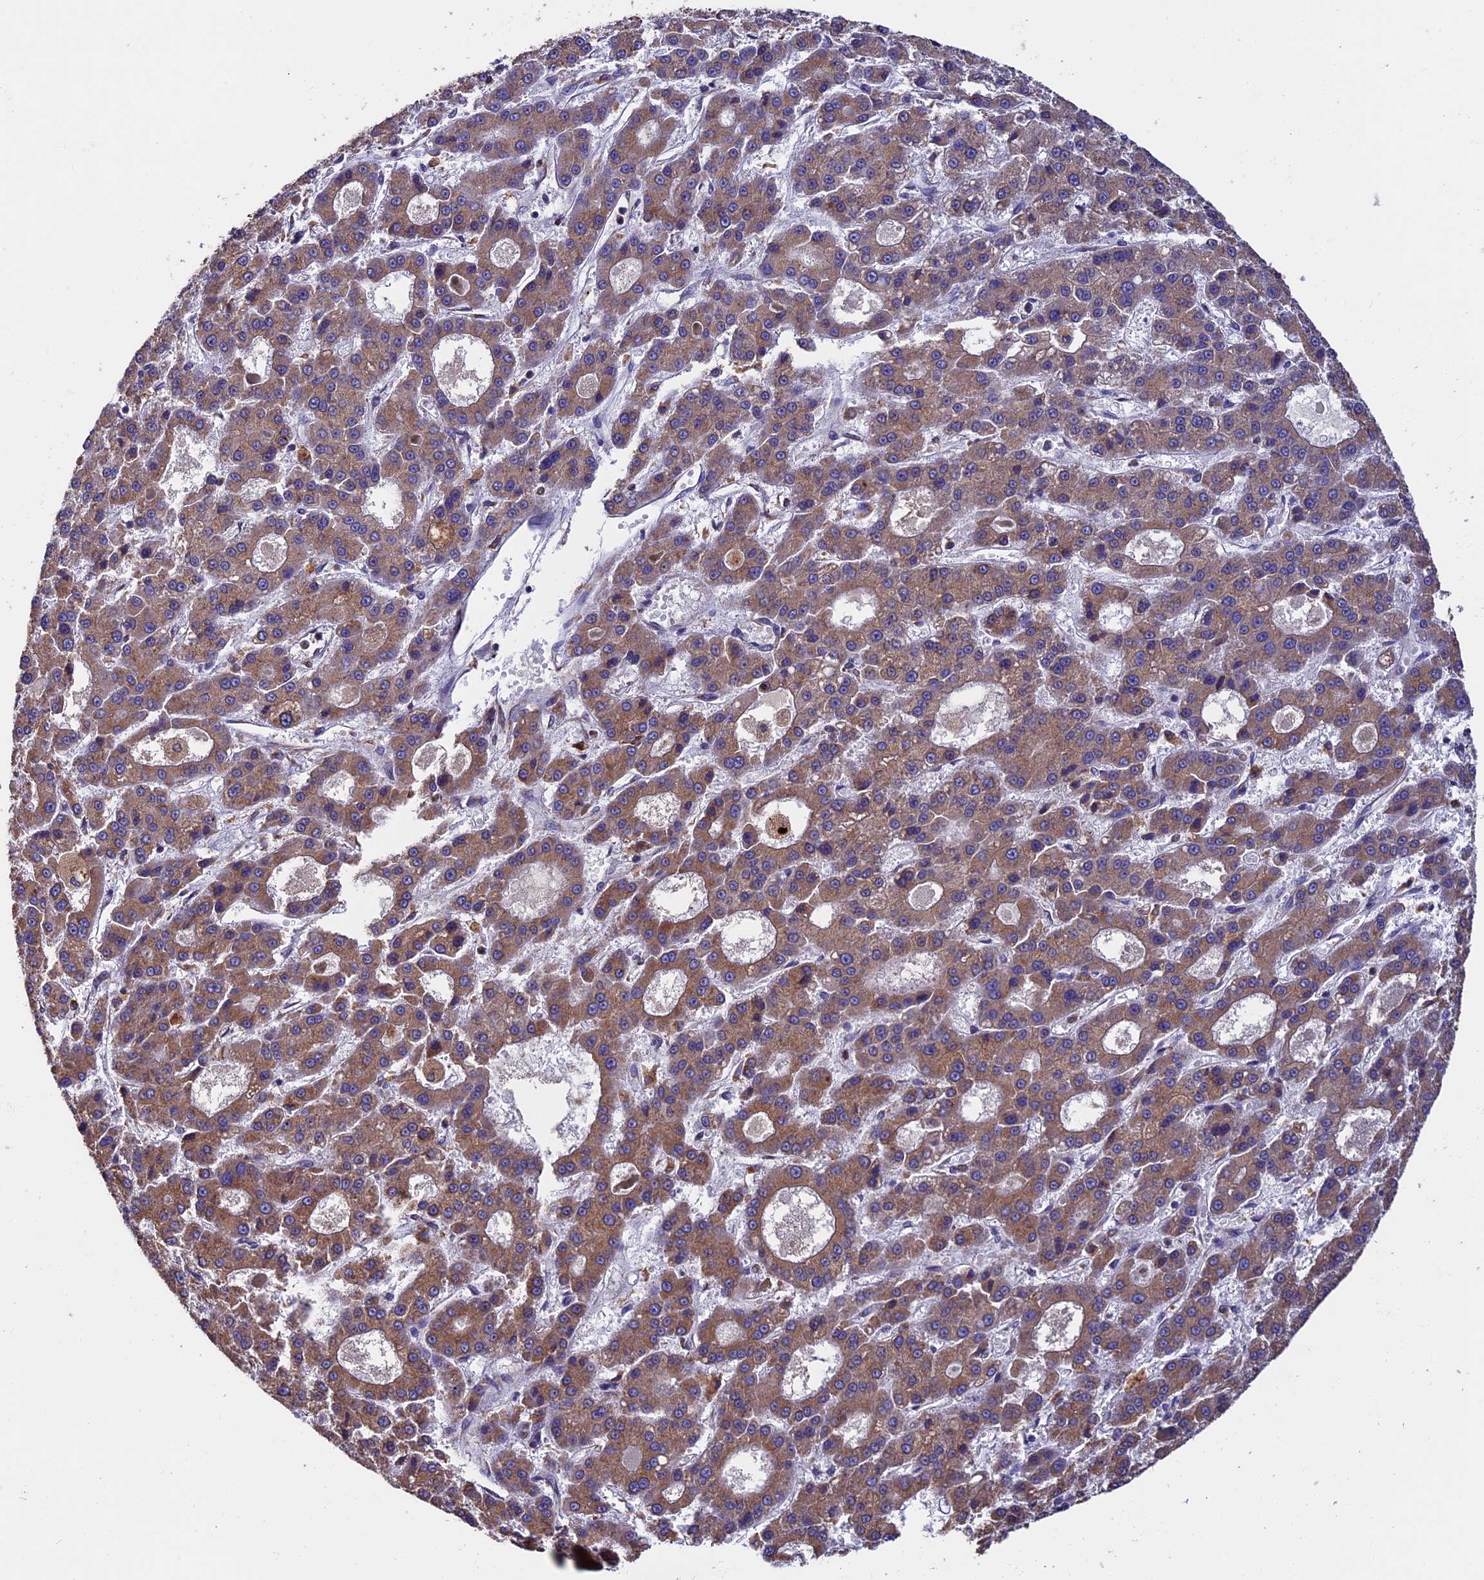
{"staining": {"intensity": "moderate", "quantity": ">75%", "location": "cytoplasmic/membranous"}, "tissue": "liver cancer", "cell_type": "Tumor cells", "image_type": "cancer", "snomed": [{"axis": "morphology", "description": "Carcinoma, Hepatocellular, NOS"}, {"axis": "topography", "description": "Liver"}], "caption": "DAB (3,3'-diaminobenzidine) immunohistochemical staining of liver cancer displays moderate cytoplasmic/membranous protein positivity in approximately >75% of tumor cells. The staining is performed using DAB (3,3'-diaminobenzidine) brown chromogen to label protein expression. The nuclei are counter-stained blue using hematoxylin.", "gene": "BTBD3", "patient": {"sex": "male", "age": 70}}